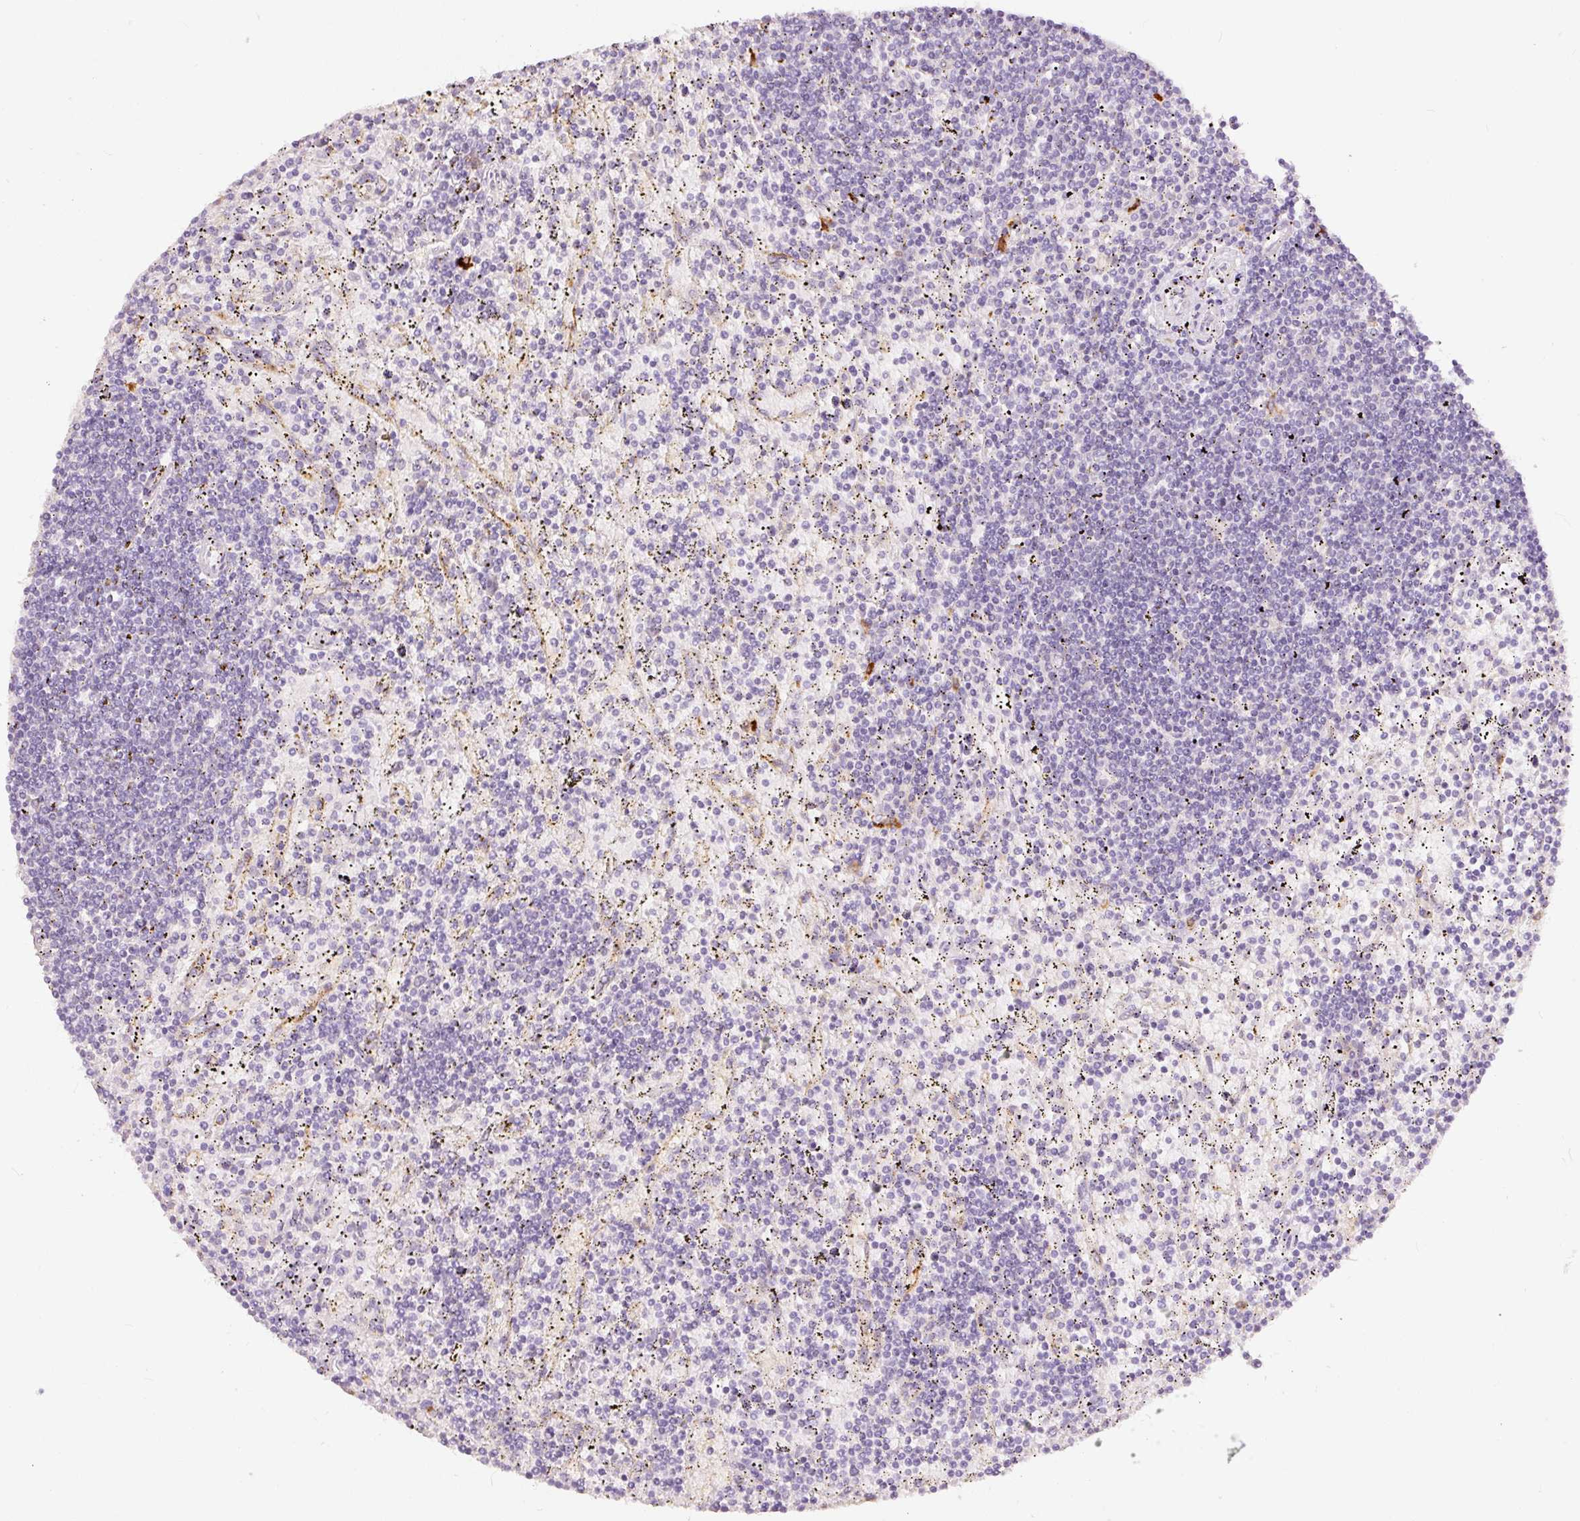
{"staining": {"intensity": "negative", "quantity": "none", "location": "none"}, "tissue": "lymphoma", "cell_type": "Tumor cells", "image_type": "cancer", "snomed": [{"axis": "morphology", "description": "Malignant lymphoma, non-Hodgkin's type, Low grade"}, {"axis": "topography", "description": "Spleen"}], "caption": "The photomicrograph displays no significant positivity in tumor cells of low-grade malignant lymphoma, non-Hodgkin's type.", "gene": "MTHFD2", "patient": {"sex": "male", "age": 76}}